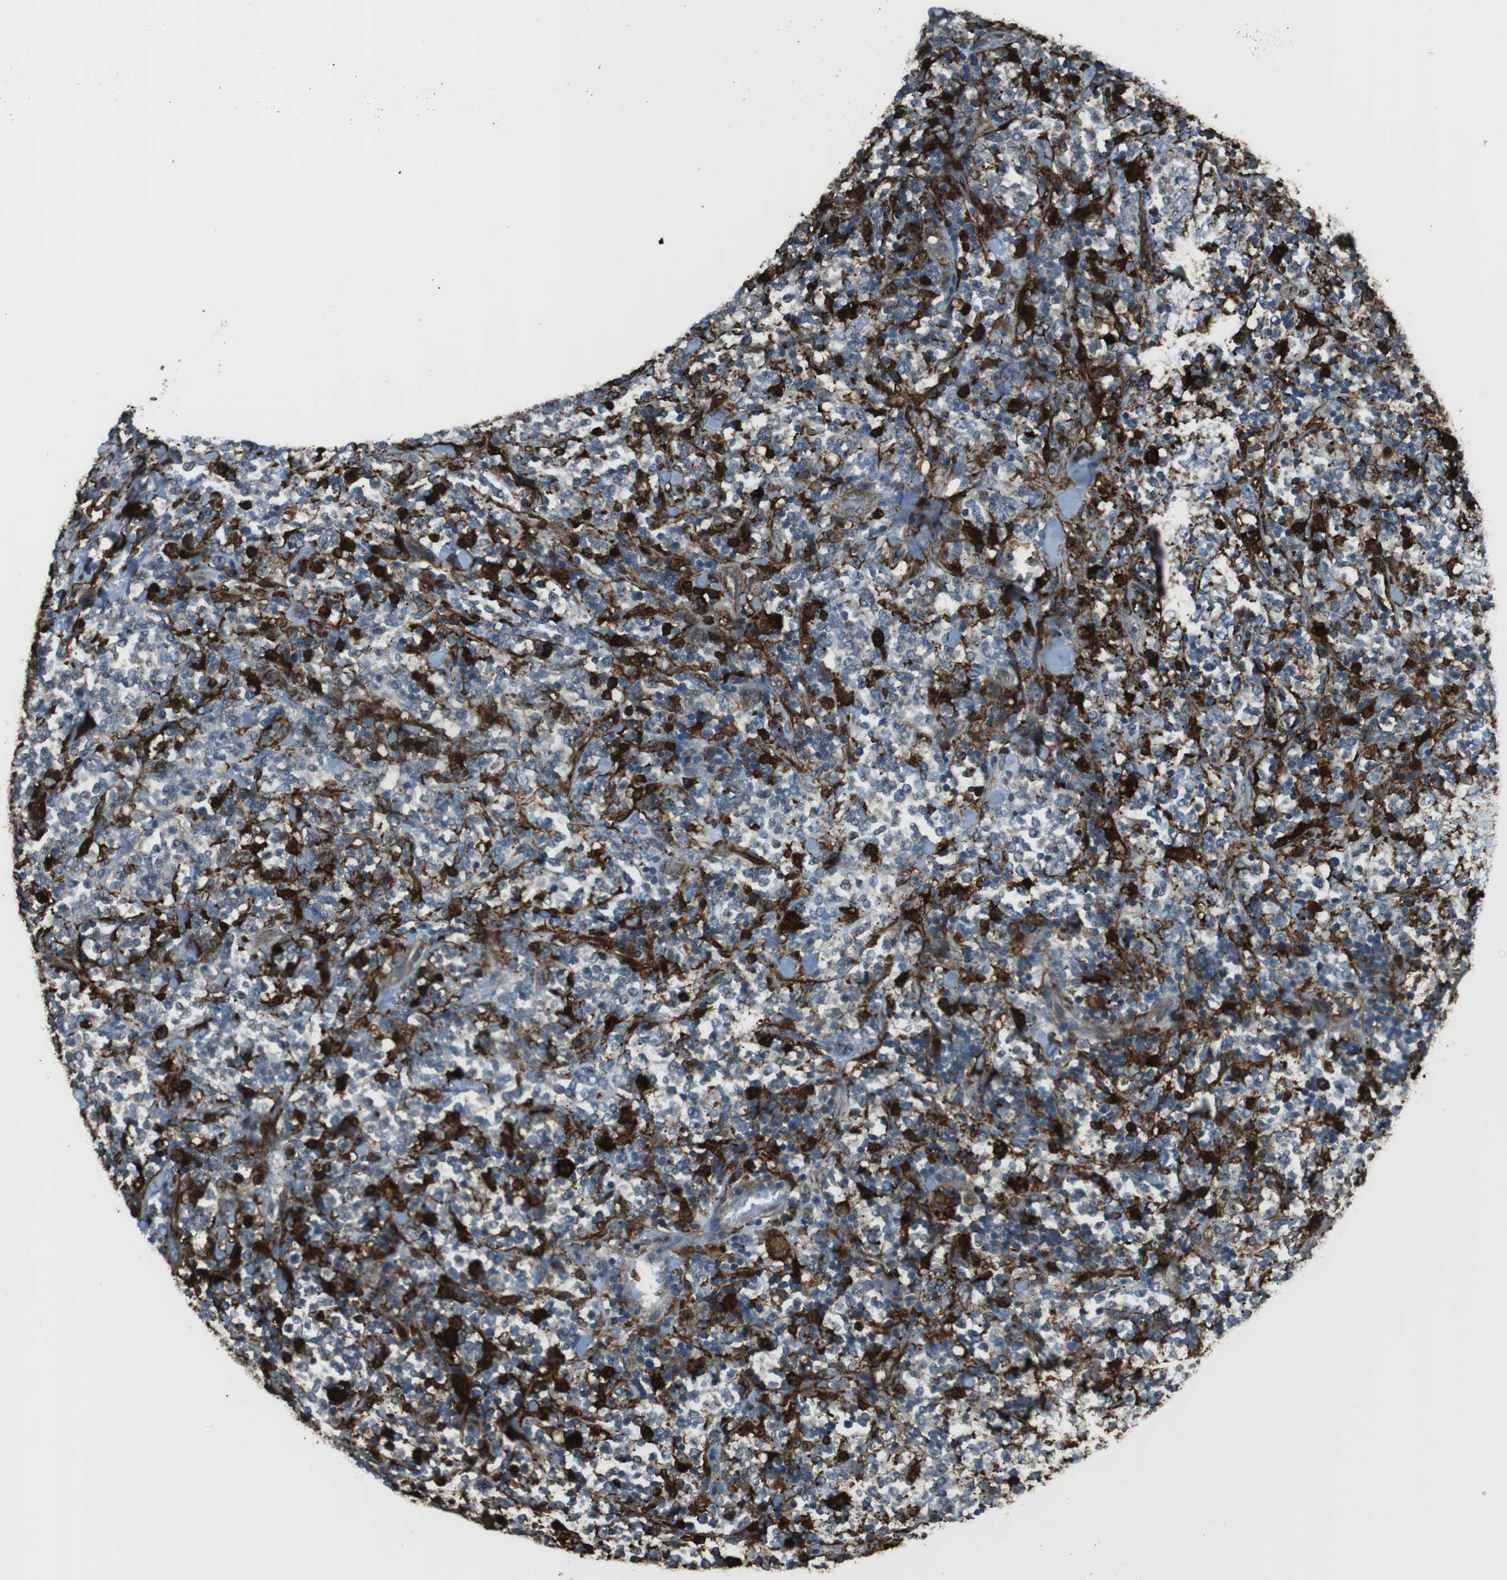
{"staining": {"intensity": "negative", "quantity": "none", "location": "none"}, "tissue": "lymphoma", "cell_type": "Tumor cells", "image_type": "cancer", "snomed": [{"axis": "morphology", "description": "Malignant lymphoma, non-Hodgkin's type, High grade"}, {"axis": "topography", "description": "Soft tissue"}], "caption": "Immunohistochemistry (IHC) photomicrograph of human malignant lymphoma, non-Hodgkin's type (high-grade) stained for a protein (brown), which displays no positivity in tumor cells.", "gene": "SFT2D1", "patient": {"sex": "male", "age": 18}}